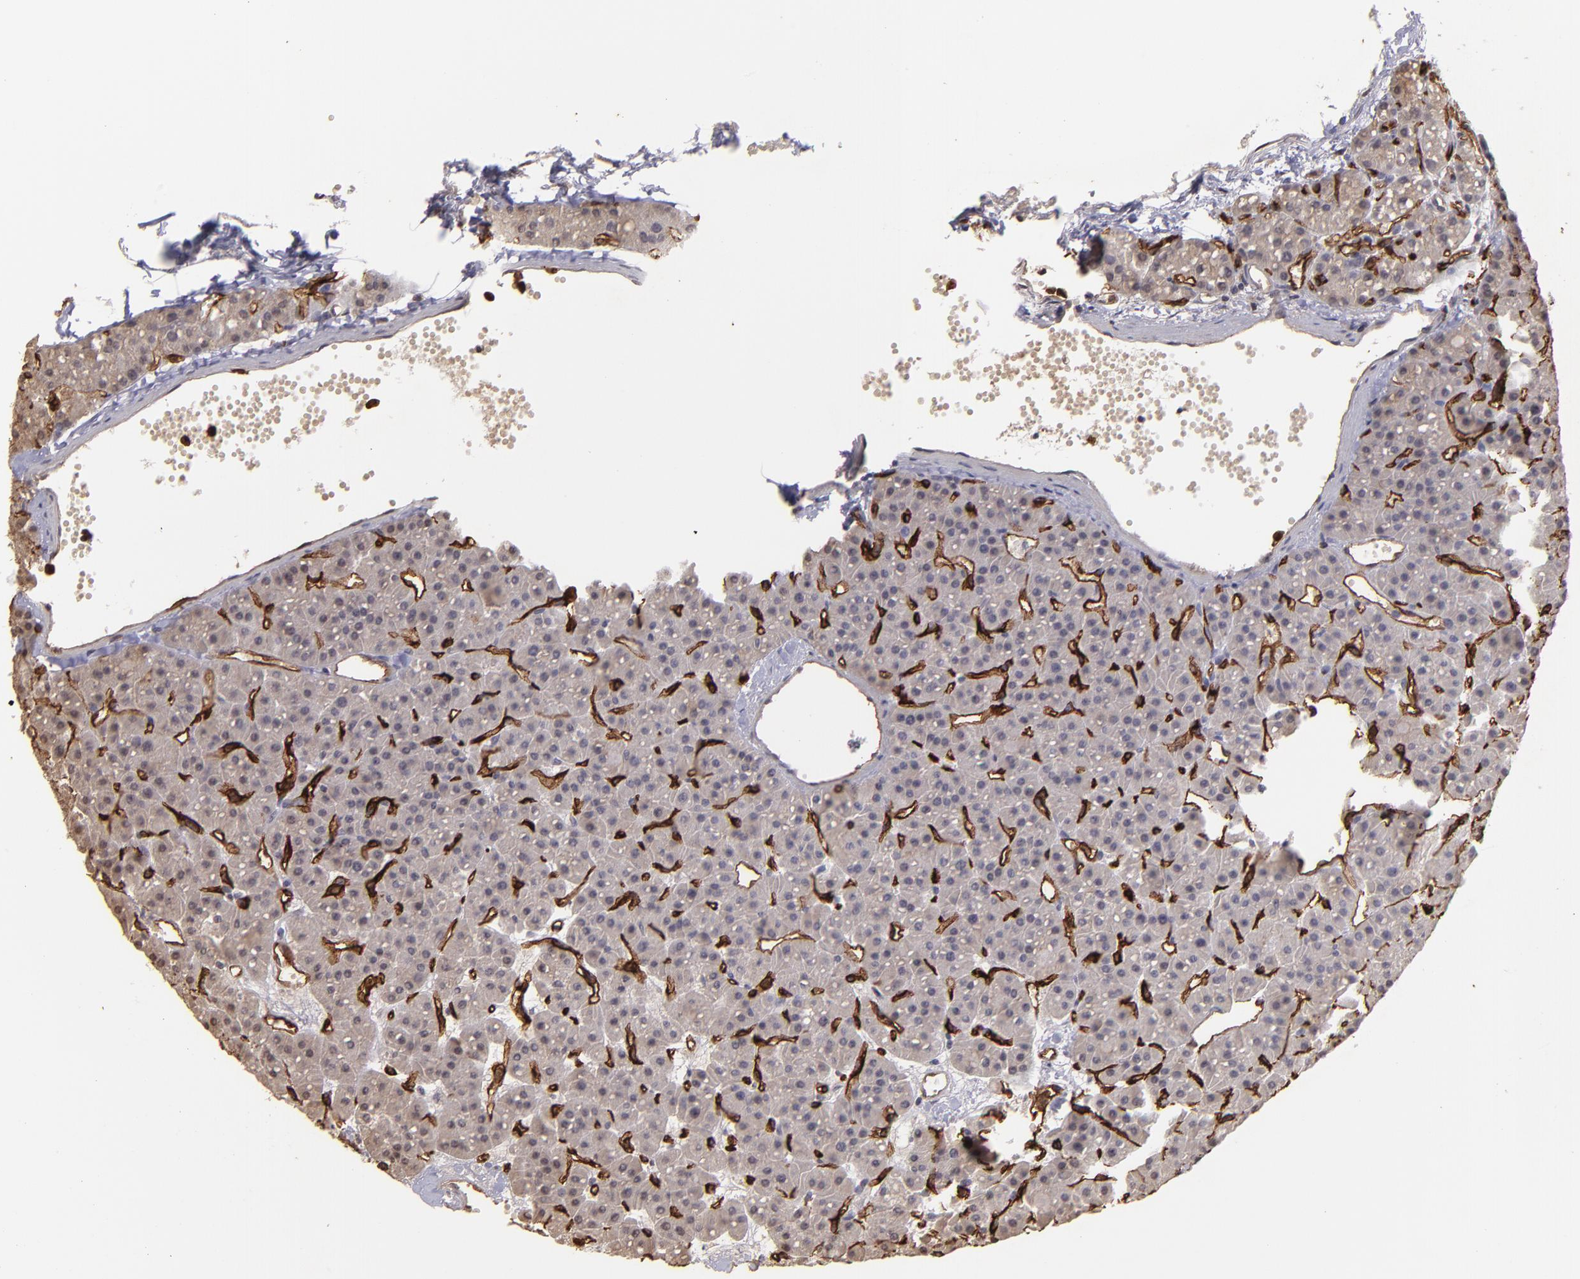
{"staining": {"intensity": "weak", "quantity": ">75%", "location": "cytoplasmic/membranous"}, "tissue": "parathyroid gland", "cell_type": "Glandular cells", "image_type": "normal", "snomed": [{"axis": "morphology", "description": "Normal tissue, NOS"}, {"axis": "topography", "description": "Parathyroid gland"}], "caption": "IHC (DAB) staining of benign human parathyroid gland reveals weak cytoplasmic/membranous protein staining in approximately >75% of glandular cells. (Brightfield microscopy of DAB IHC at high magnification).", "gene": "DYSF", "patient": {"sex": "female", "age": 76}}